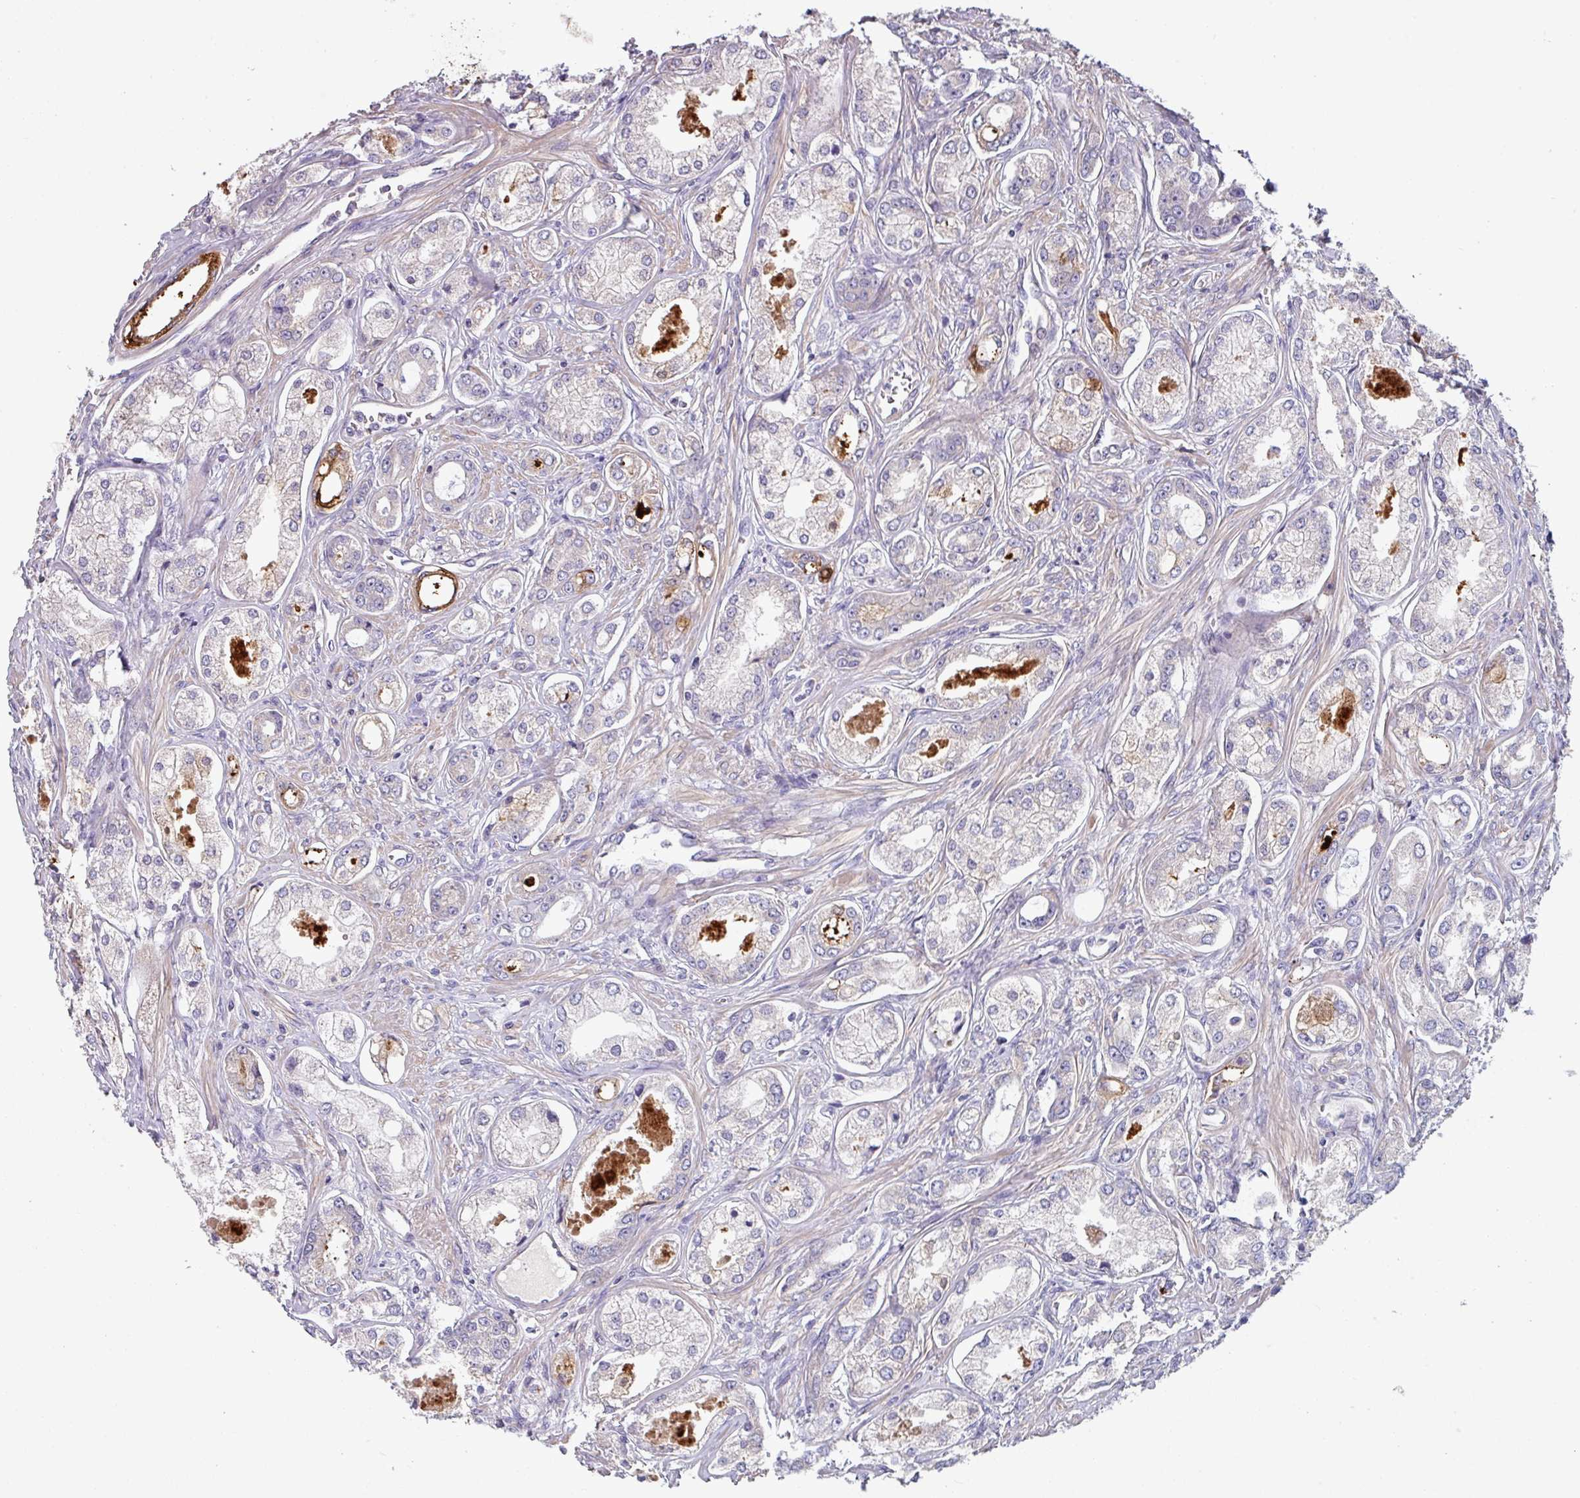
{"staining": {"intensity": "negative", "quantity": "none", "location": "none"}, "tissue": "prostate cancer", "cell_type": "Tumor cells", "image_type": "cancer", "snomed": [{"axis": "morphology", "description": "Adenocarcinoma, Low grade"}, {"axis": "topography", "description": "Prostate"}], "caption": "This photomicrograph is of prostate cancer stained with immunohistochemistry (IHC) to label a protein in brown with the nuclei are counter-stained blue. There is no positivity in tumor cells.", "gene": "TMEM132A", "patient": {"sex": "male", "age": 68}}